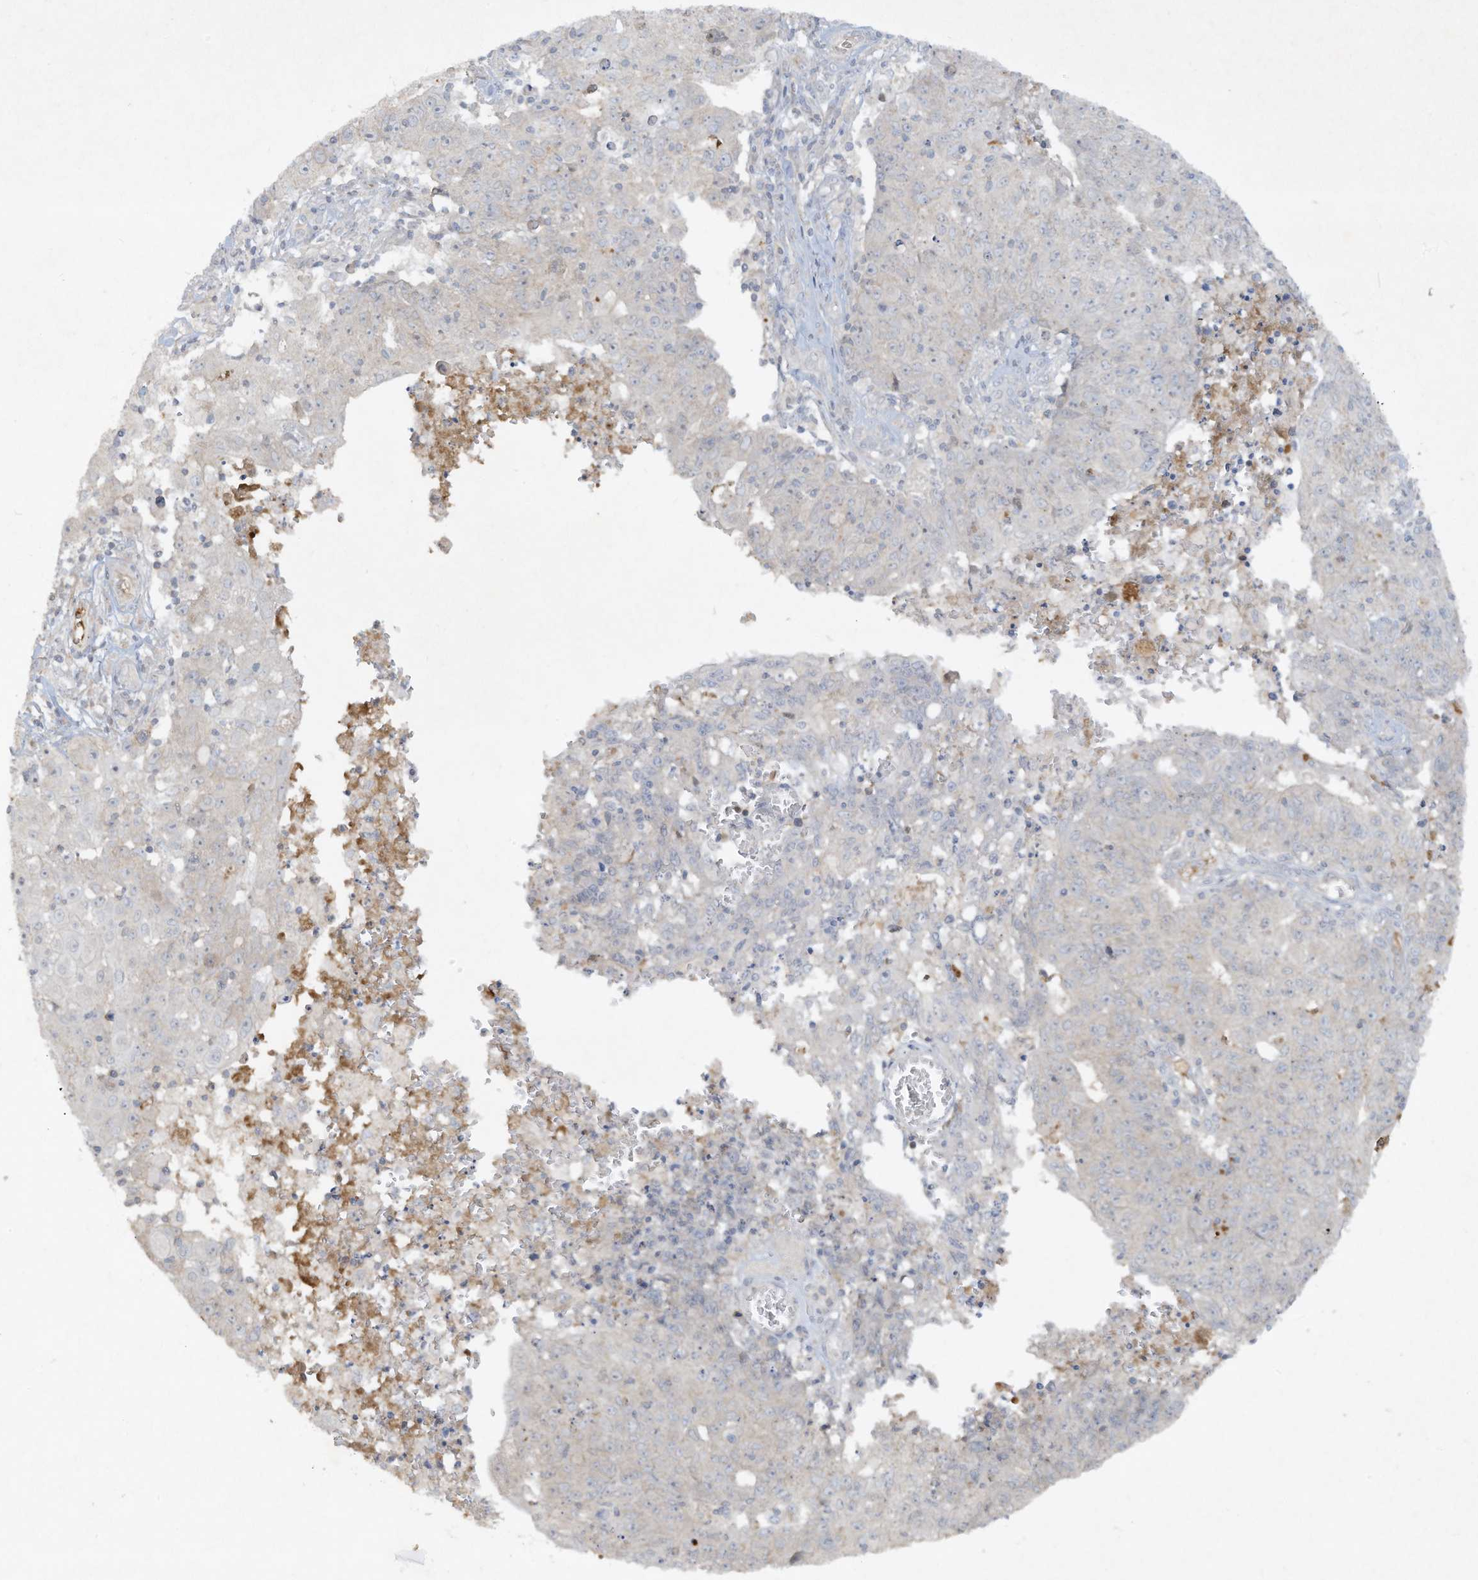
{"staining": {"intensity": "negative", "quantity": "none", "location": "none"}, "tissue": "ovarian cancer", "cell_type": "Tumor cells", "image_type": "cancer", "snomed": [{"axis": "morphology", "description": "Carcinoma, endometroid"}, {"axis": "topography", "description": "Ovary"}], "caption": "IHC of ovarian cancer demonstrates no expression in tumor cells.", "gene": "FETUB", "patient": {"sex": "female", "age": 42}}